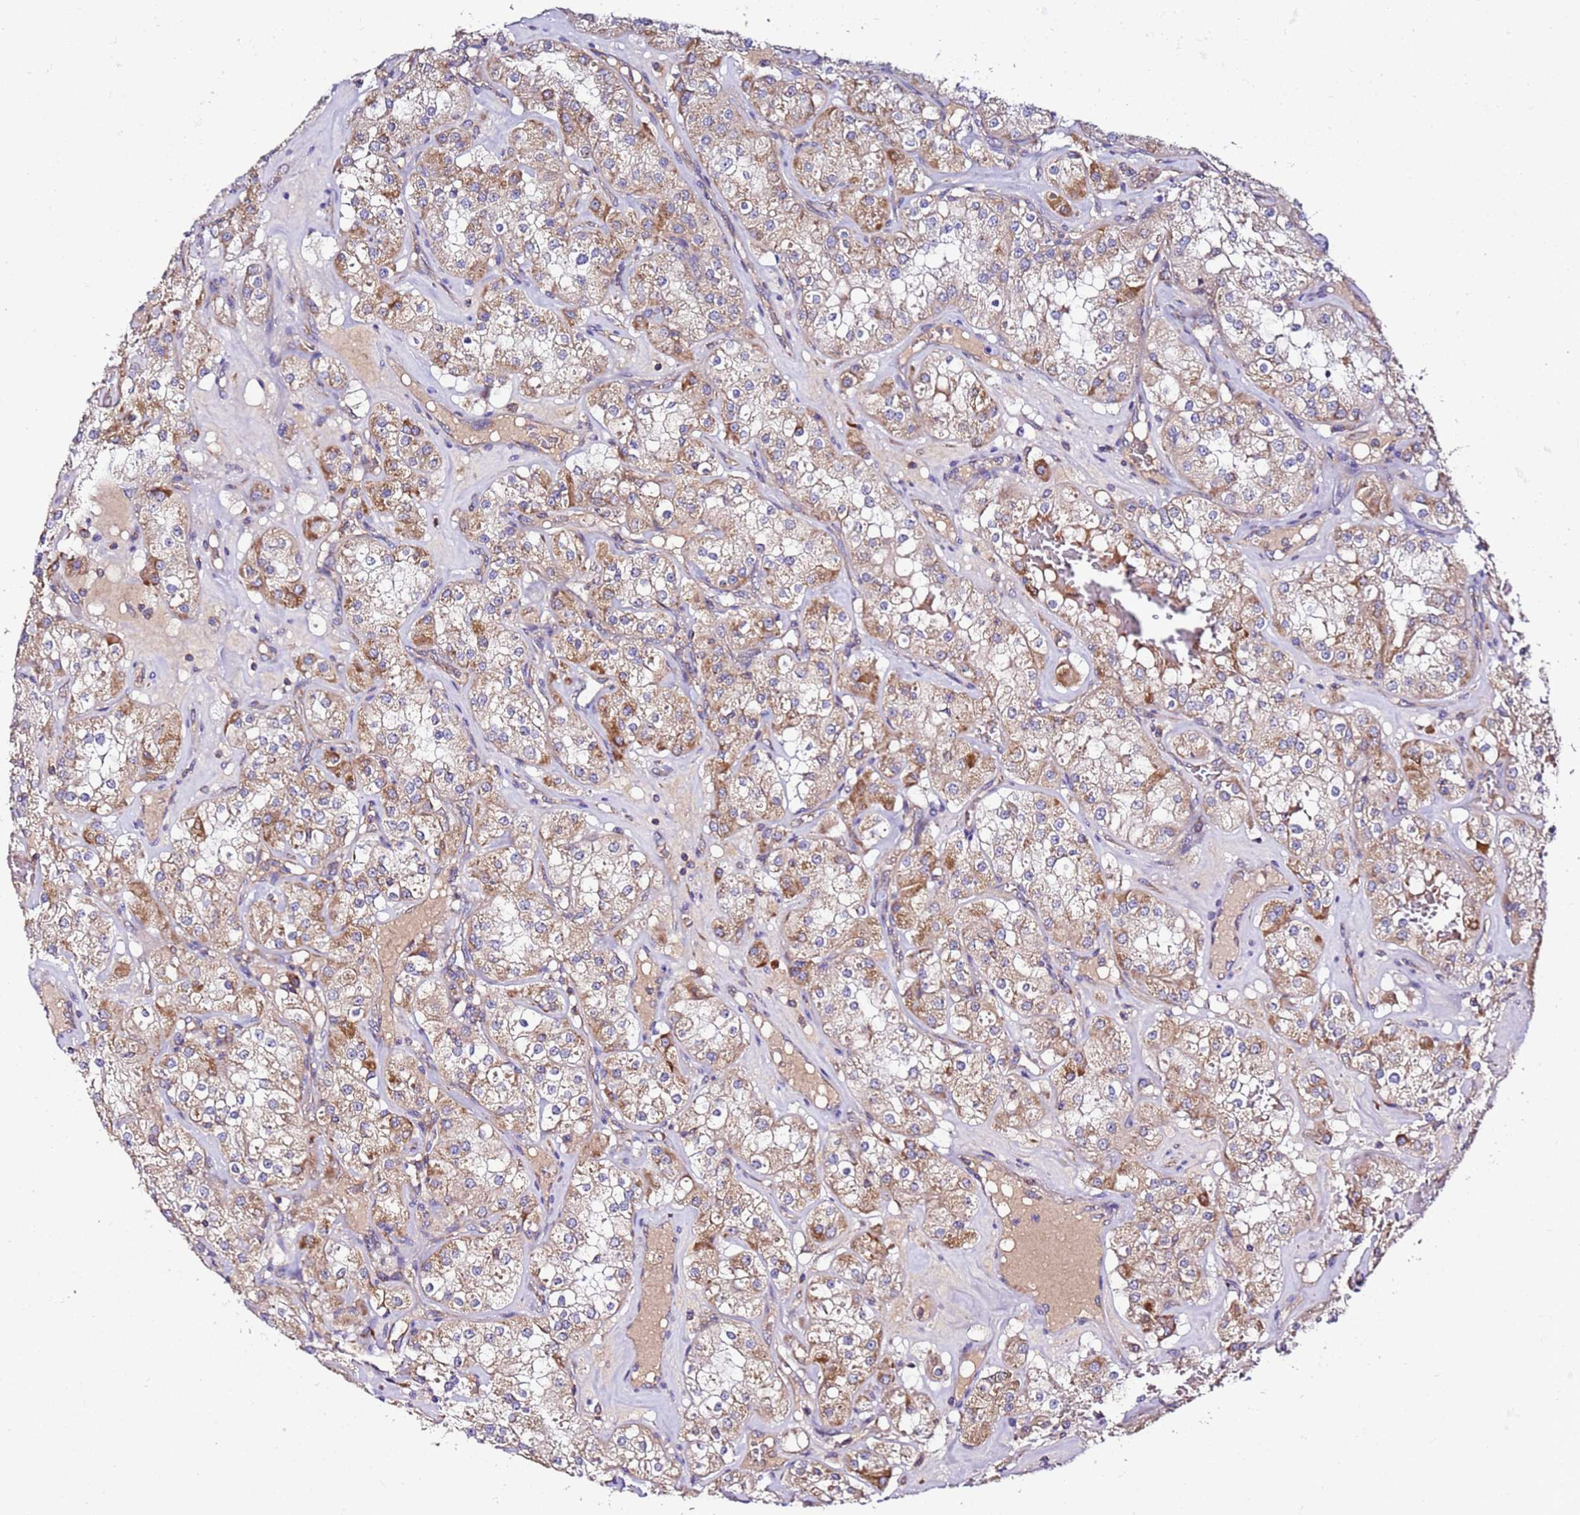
{"staining": {"intensity": "moderate", "quantity": ">75%", "location": "cytoplasmic/membranous"}, "tissue": "renal cancer", "cell_type": "Tumor cells", "image_type": "cancer", "snomed": [{"axis": "morphology", "description": "Adenocarcinoma, NOS"}, {"axis": "topography", "description": "Kidney"}], "caption": "Immunohistochemistry (IHC) histopathology image of neoplastic tissue: renal cancer stained using IHC exhibits medium levels of moderate protein expression localized specifically in the cytoplasmic/membranous of tumor cells, appearing as a cytoplasmic/membranous brown color.", "gene": "C19orf12", "patient": {"sex": "male", "age": 77}}